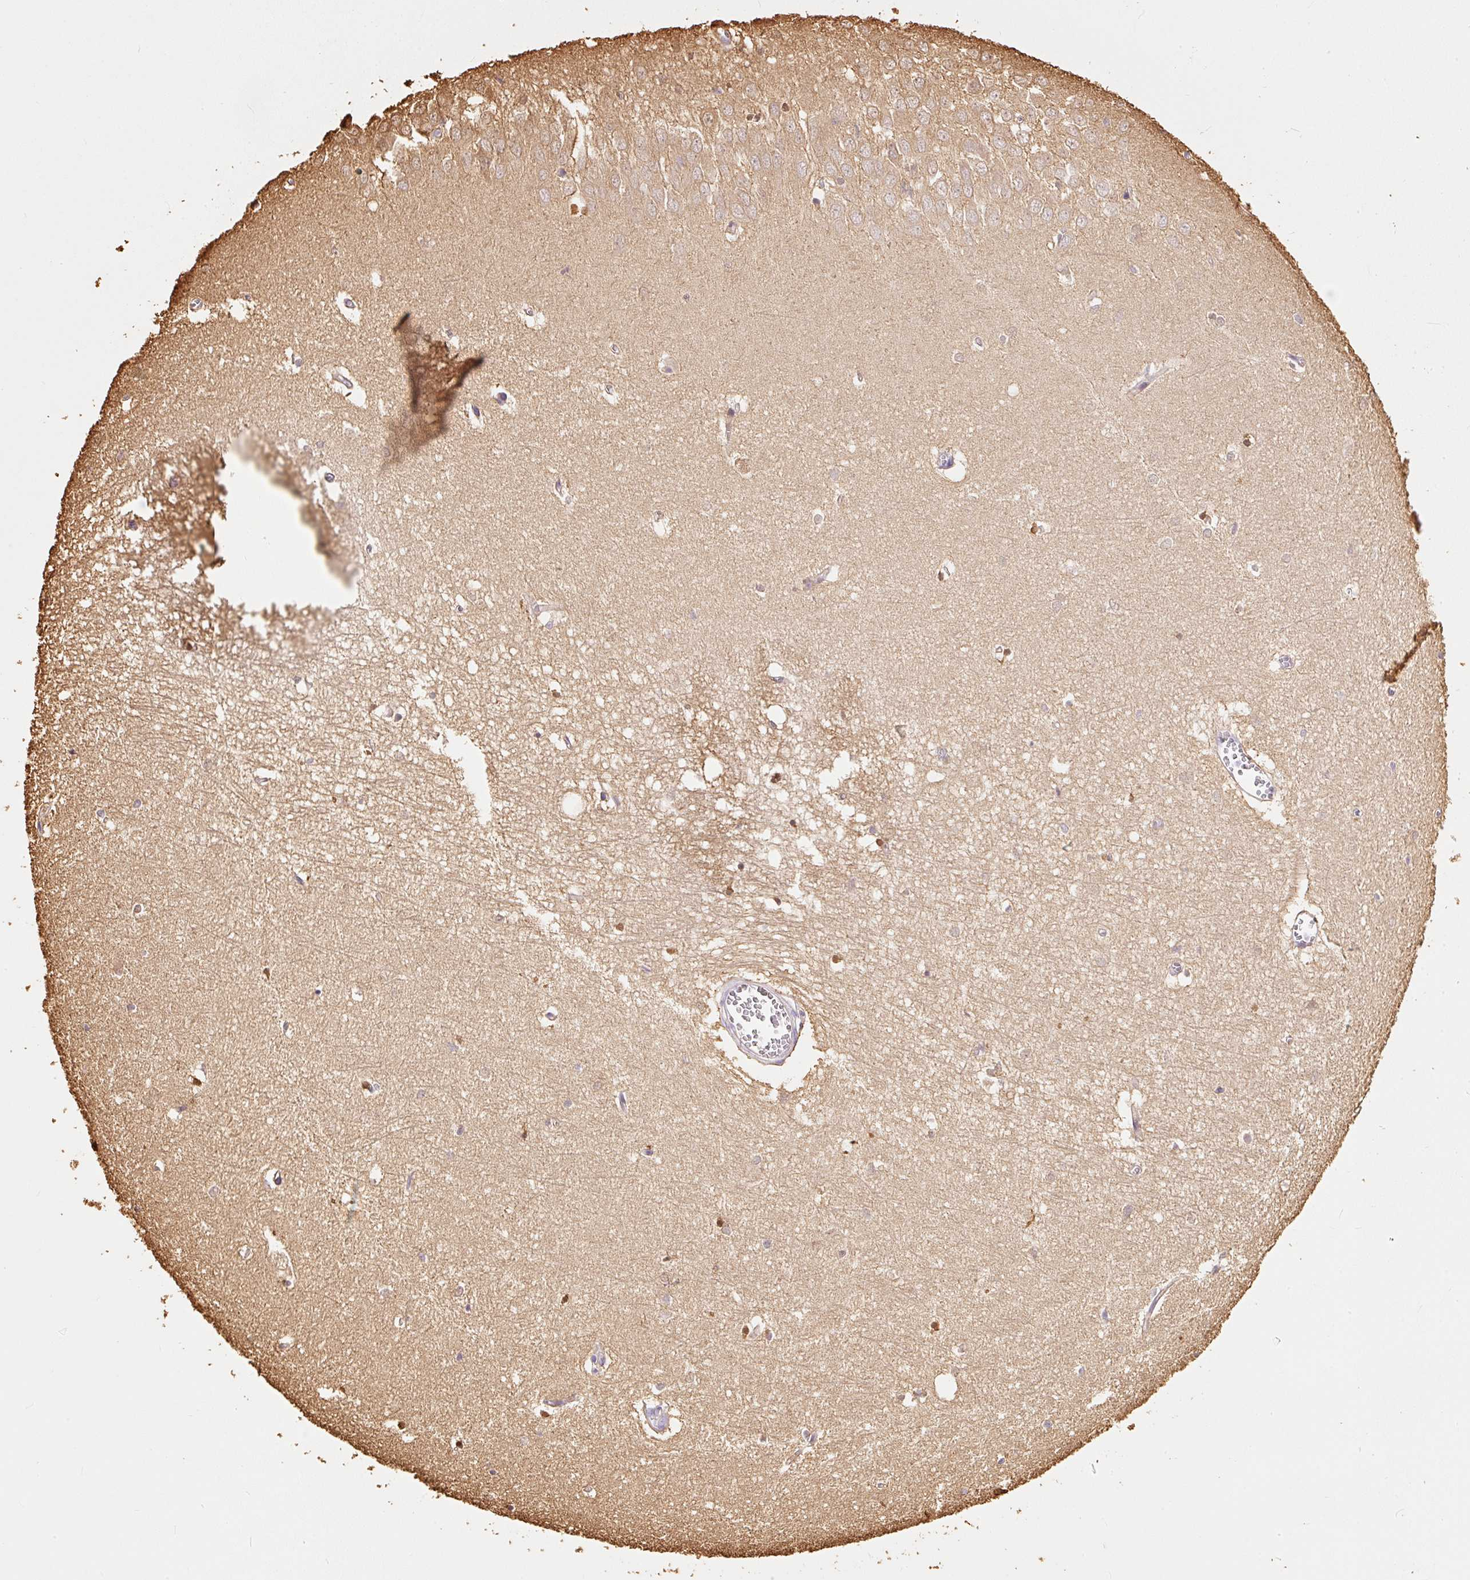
{"staining": {"intensity": "moderate", "quantity": "<25%", "location": "nuclear"}, "tissue": "hippocampus", "cell_type": "Glial cells", "image_type": "normal", "snomed": [{"axis": "morphology", "description": "Normal tissue, NOS"}, {"axis": "topography", "description": "Hippocampus"}], "caption": "Immunohistochemical staining of unremarkable hippocampus reveals <25% levels of moderate nuclear protein staining in approximately <25% of glial cells.", "gene": "ENSG00000249624", "patient": {"sex": "female", "age": 64}}